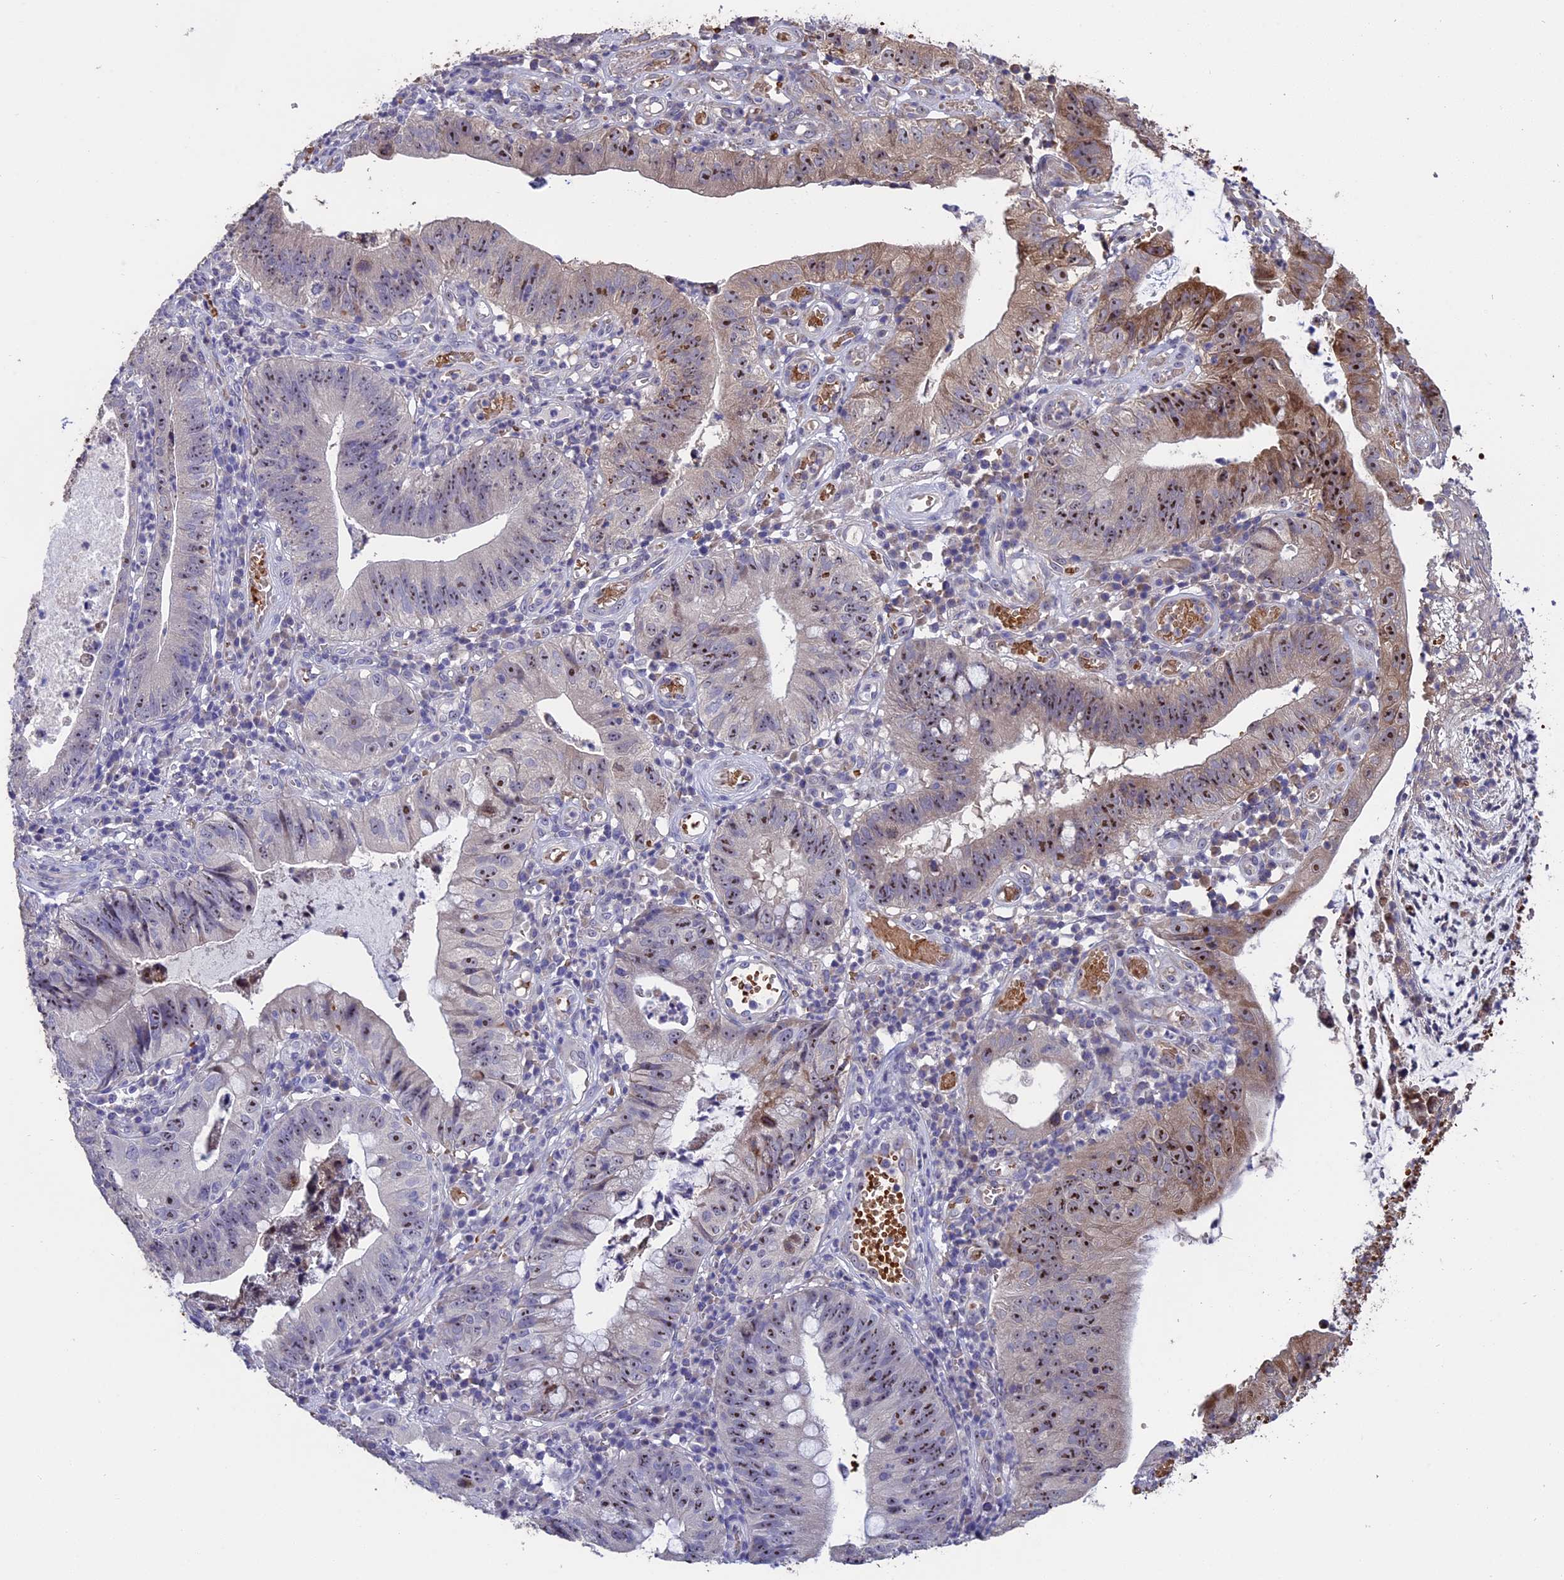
{"staining": {"intensity": "strong", "quantity": "25%-75%", "location": "cytoplasmic/membranous,nuclear"}, "tissue": "stomach cancer", "cell_type": "Tumor cells", "image_type": "cancer", "snomed": [{"axis": "morphology", "description": "Adenocarcinoma, NOS"}, {"axis": "topography", "description": "Stomach"}], "caption": "Immunohistochemistry (IHC) of stomach cancer (adenocarcinoma) shows high levels of strong cytoplasmic/membranous and nuclear staining in approximately 25%-75% of tumor cells.", "gene": "KNOP1", "patient": {"sex": "male", "age": 59}}